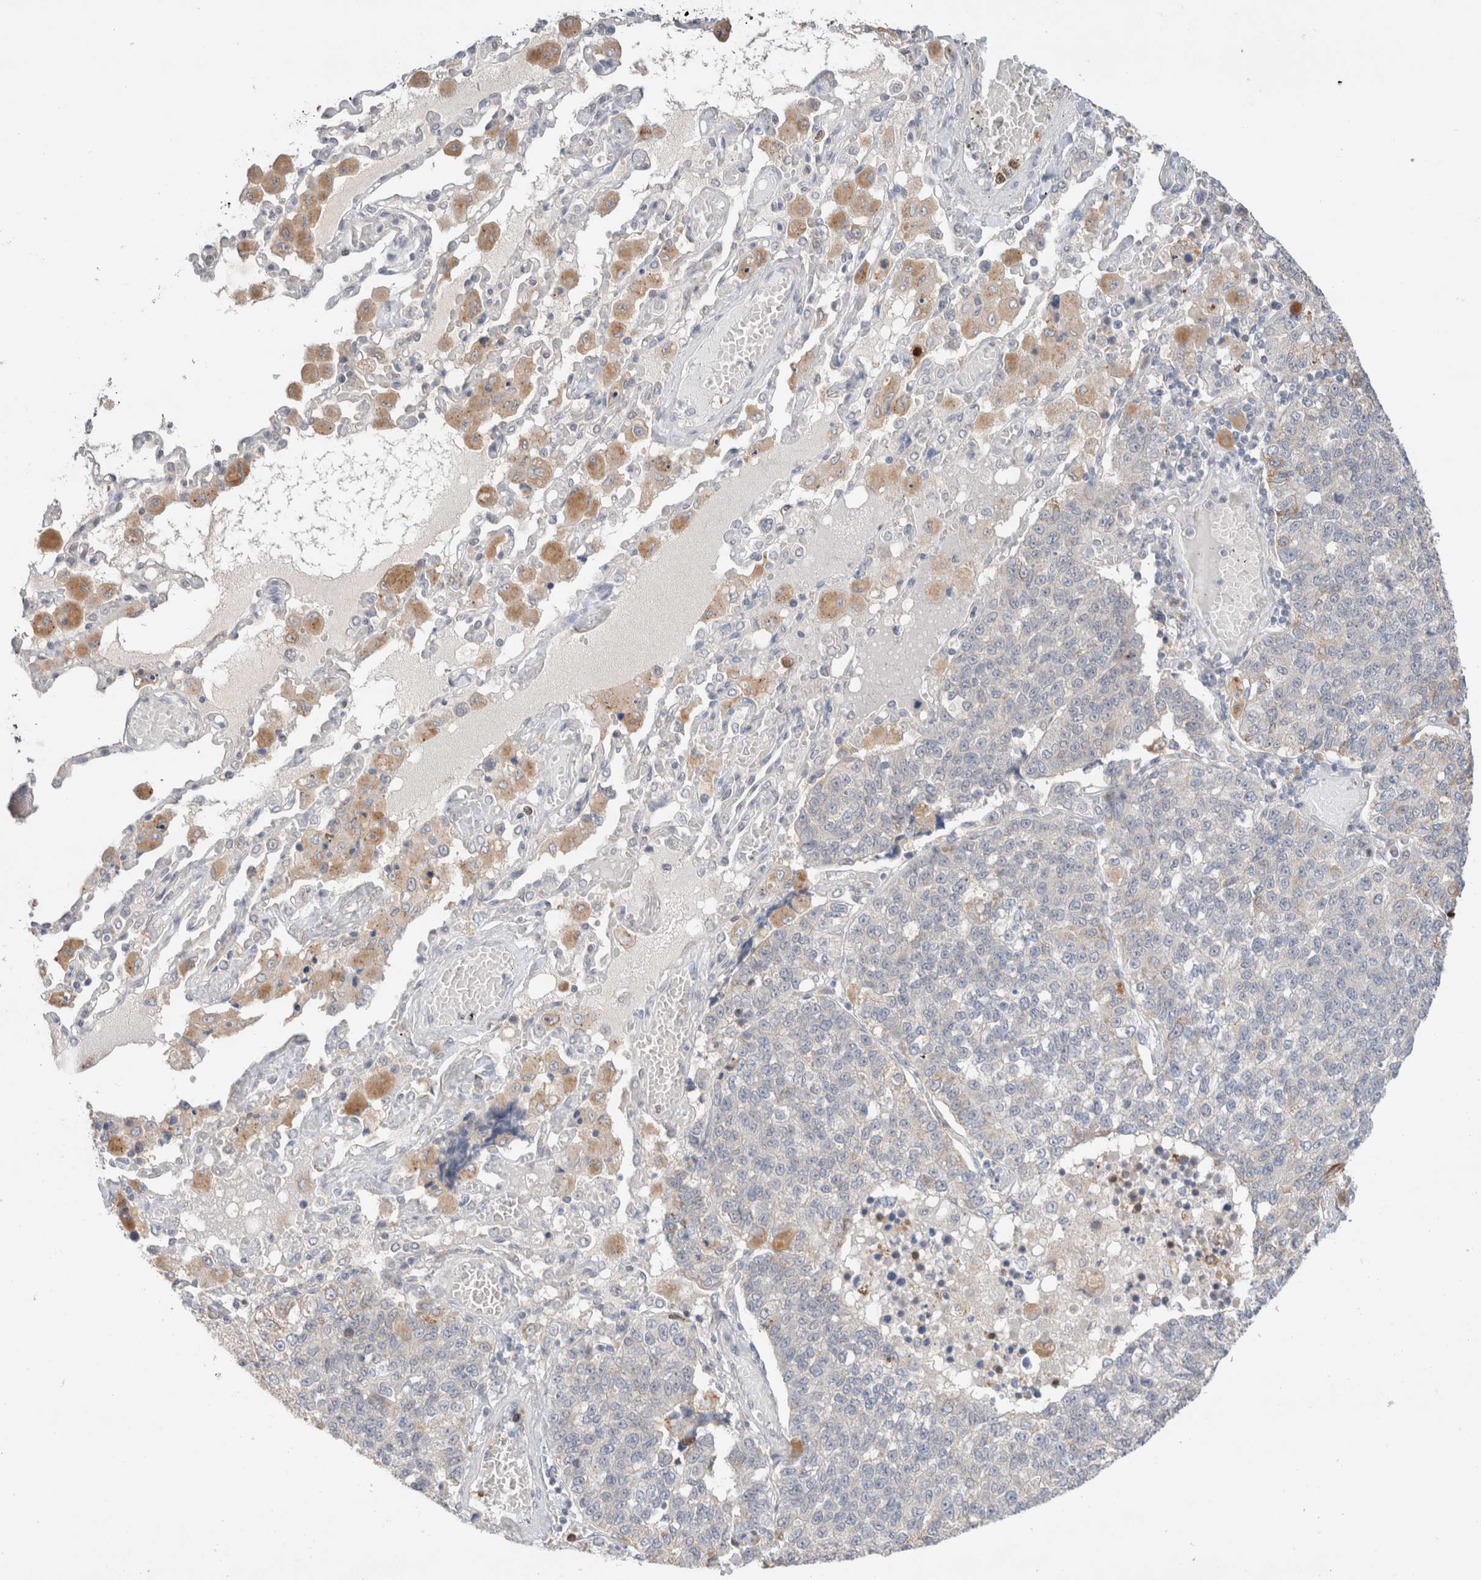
{"staining": {"intensity": "moderate", "quantity": "<25%", "location": "cytoplasmic/membranous"}, "tissue": "lung cancer", "cell_type": "Tumor cells", "image_type": "cancer", "snomed": [{"axis": "morphology", "description": "Adenocarcinoma, NOS"}, {"axis": "topography", "description": "Lung"}], "caption": "Lung cancer stained with a brown dye reveals moderate cytoplasmic/membranous positive positivity in approximately <25% of tumor cells.", "gene": "TRIM41", "patient": {"sex": "male", "age": 49}}